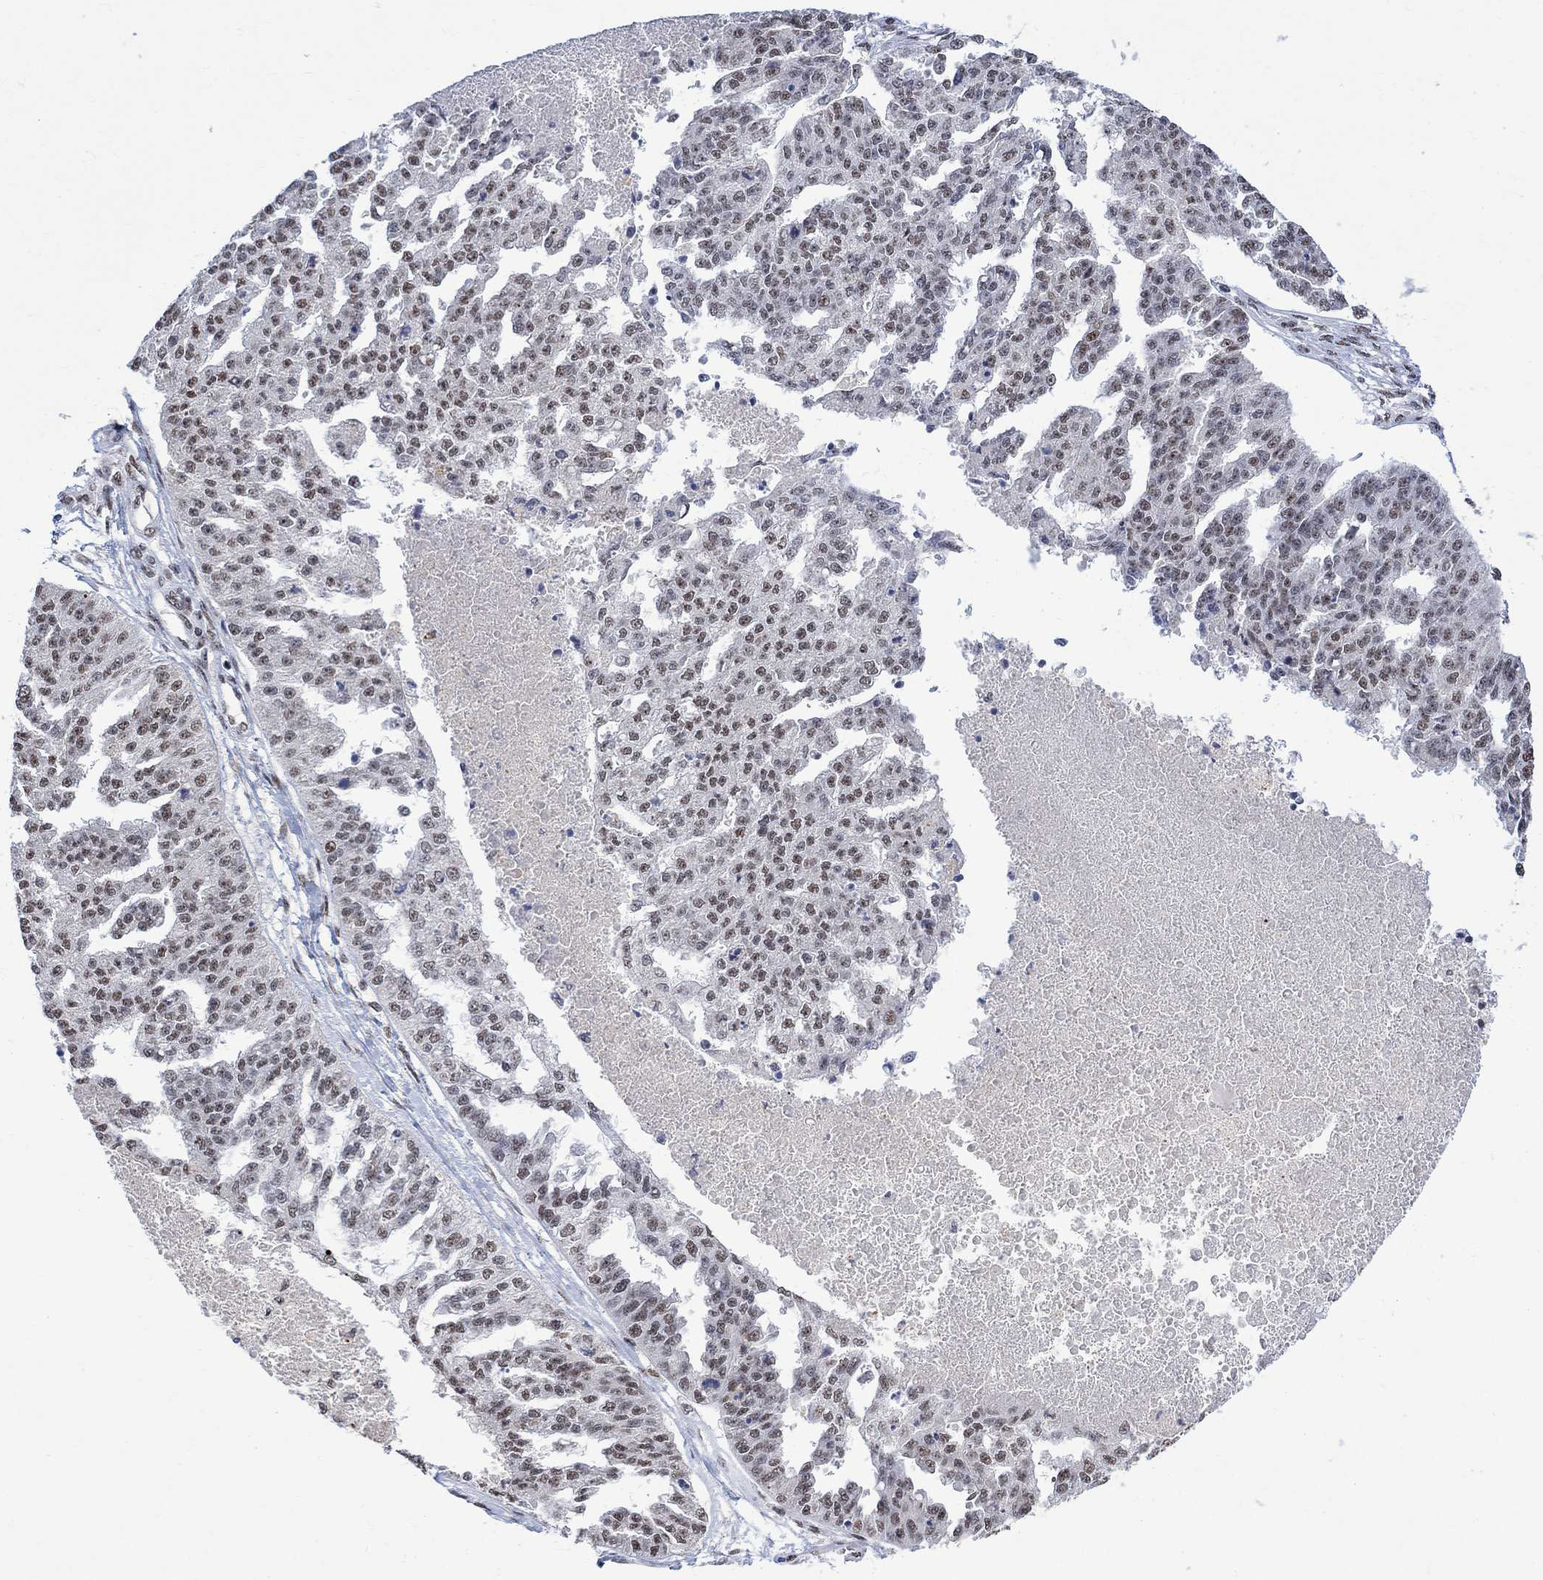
{"staining": {"intensity": "moderate", "quantity": "<25%", "location": "nuclear"}, "tissue": "ovarian cancer", "cell_type": "Tumor cells", "image_type": "cancer", "snomed": [{"axis": "morphology", "description": "Cystadenocarcinoma, serous, NOS"}, {"axis": "topography", "description": "Ovary"}], "caption": "DAB immunohistochemical staining of human ovarian cancer displays moderate nuclear protein positivity in approximately <25% of tumor cells.", "gene": "E4F1", "patient": {"sex": "female", "age": 58}}